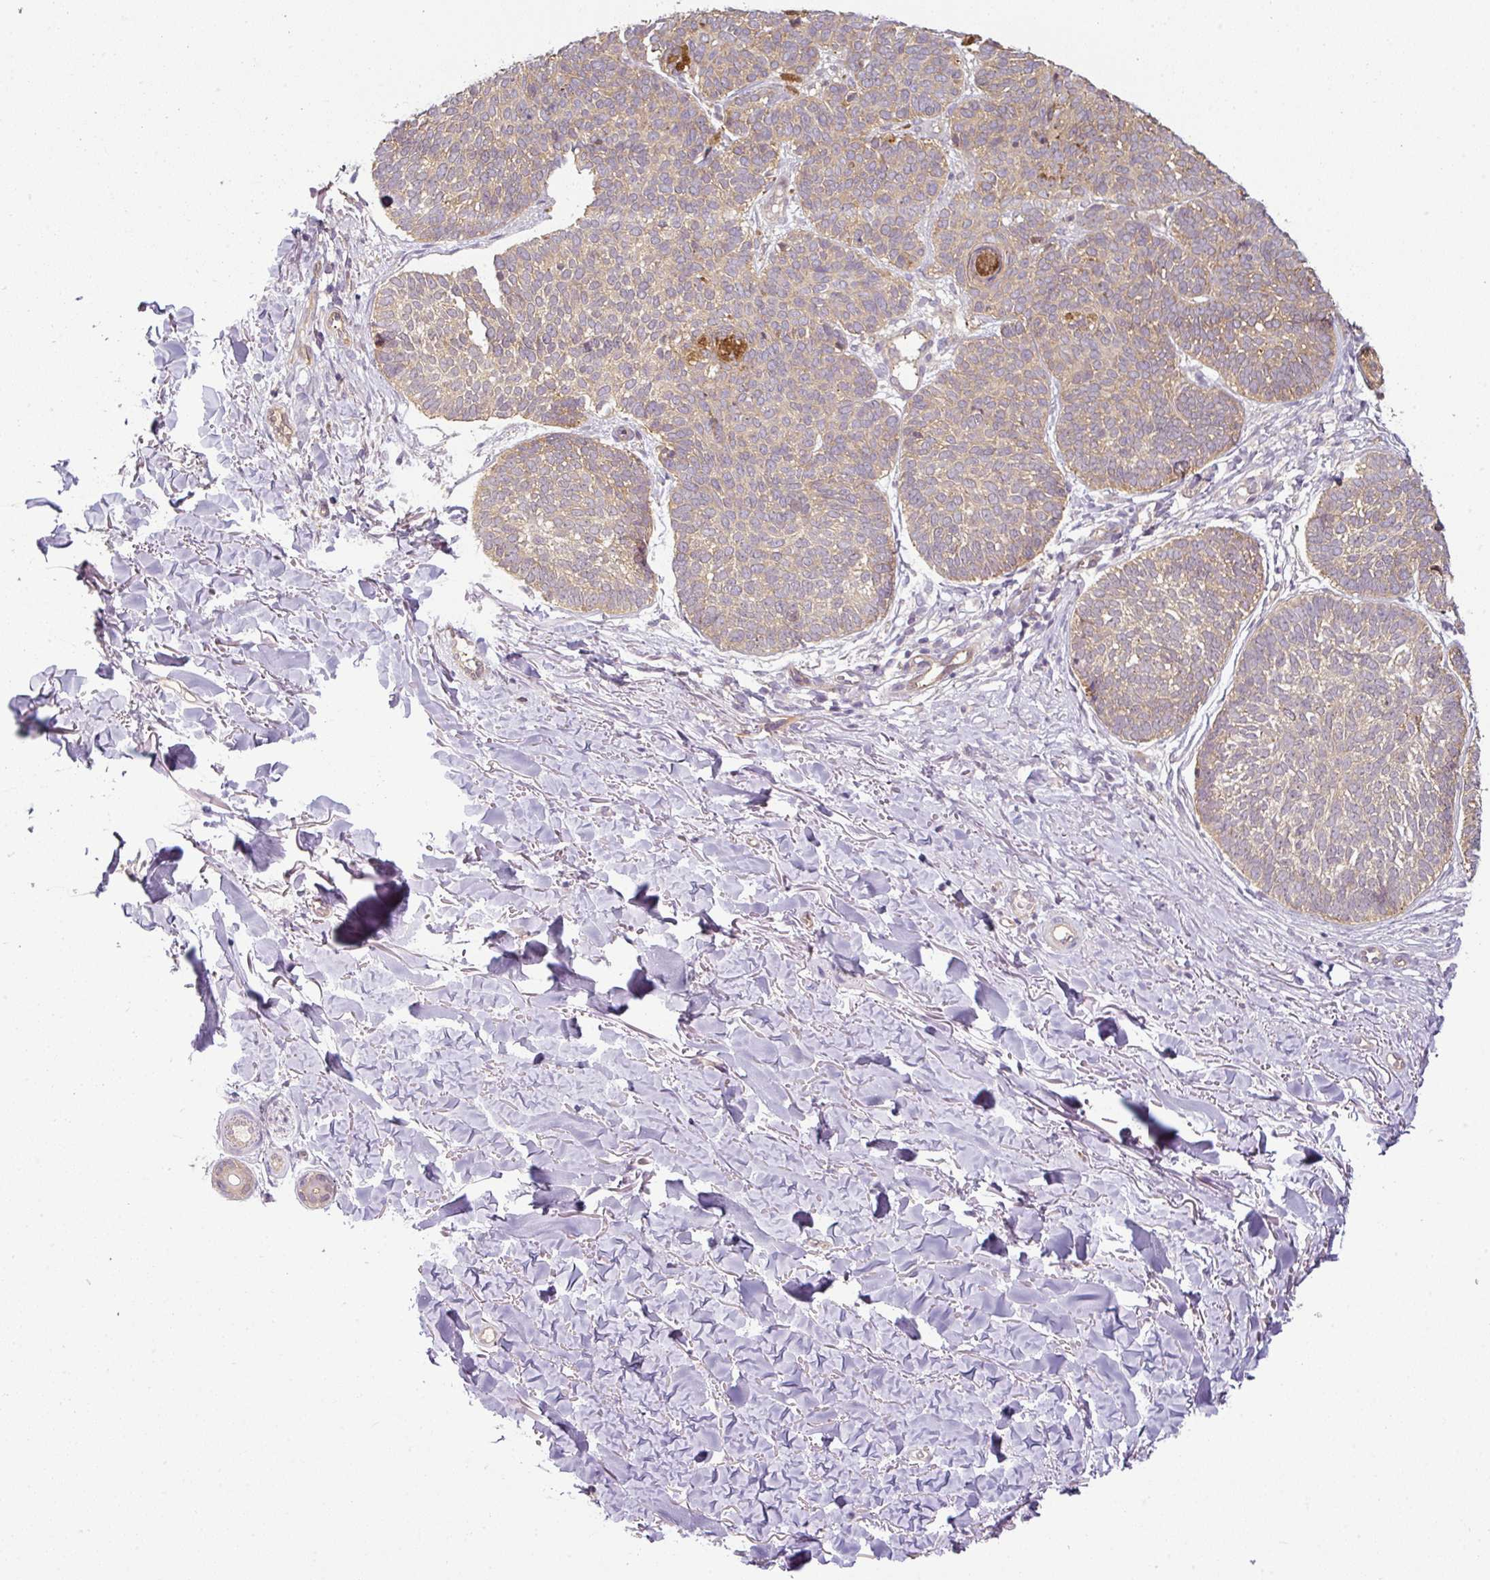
{"staining": {"intensity": "negative", "quantity": "none", "location": "none"}, "tissue": "skin cancer", "cell_type": "Tumor cells", "image_type": "cancer", "snomed": [{"axis": "morphology", "description": "Basal cell carcinoma"}, {"axis": "topography", "description": "Skin"}, {"axis": "topography", "description": "Skin of neck"}, {"axis": "topography", "description": "Skin of shoulder"}, {"axis": "topography", "description": "Skin of back"}], "caption": "Human skin basal cell carcinoma stained for a protein using IHC reveals no positivity in tumor cells.", "gene": "ANKRD18A", "patient": {"sex": "male", "age": 80}}